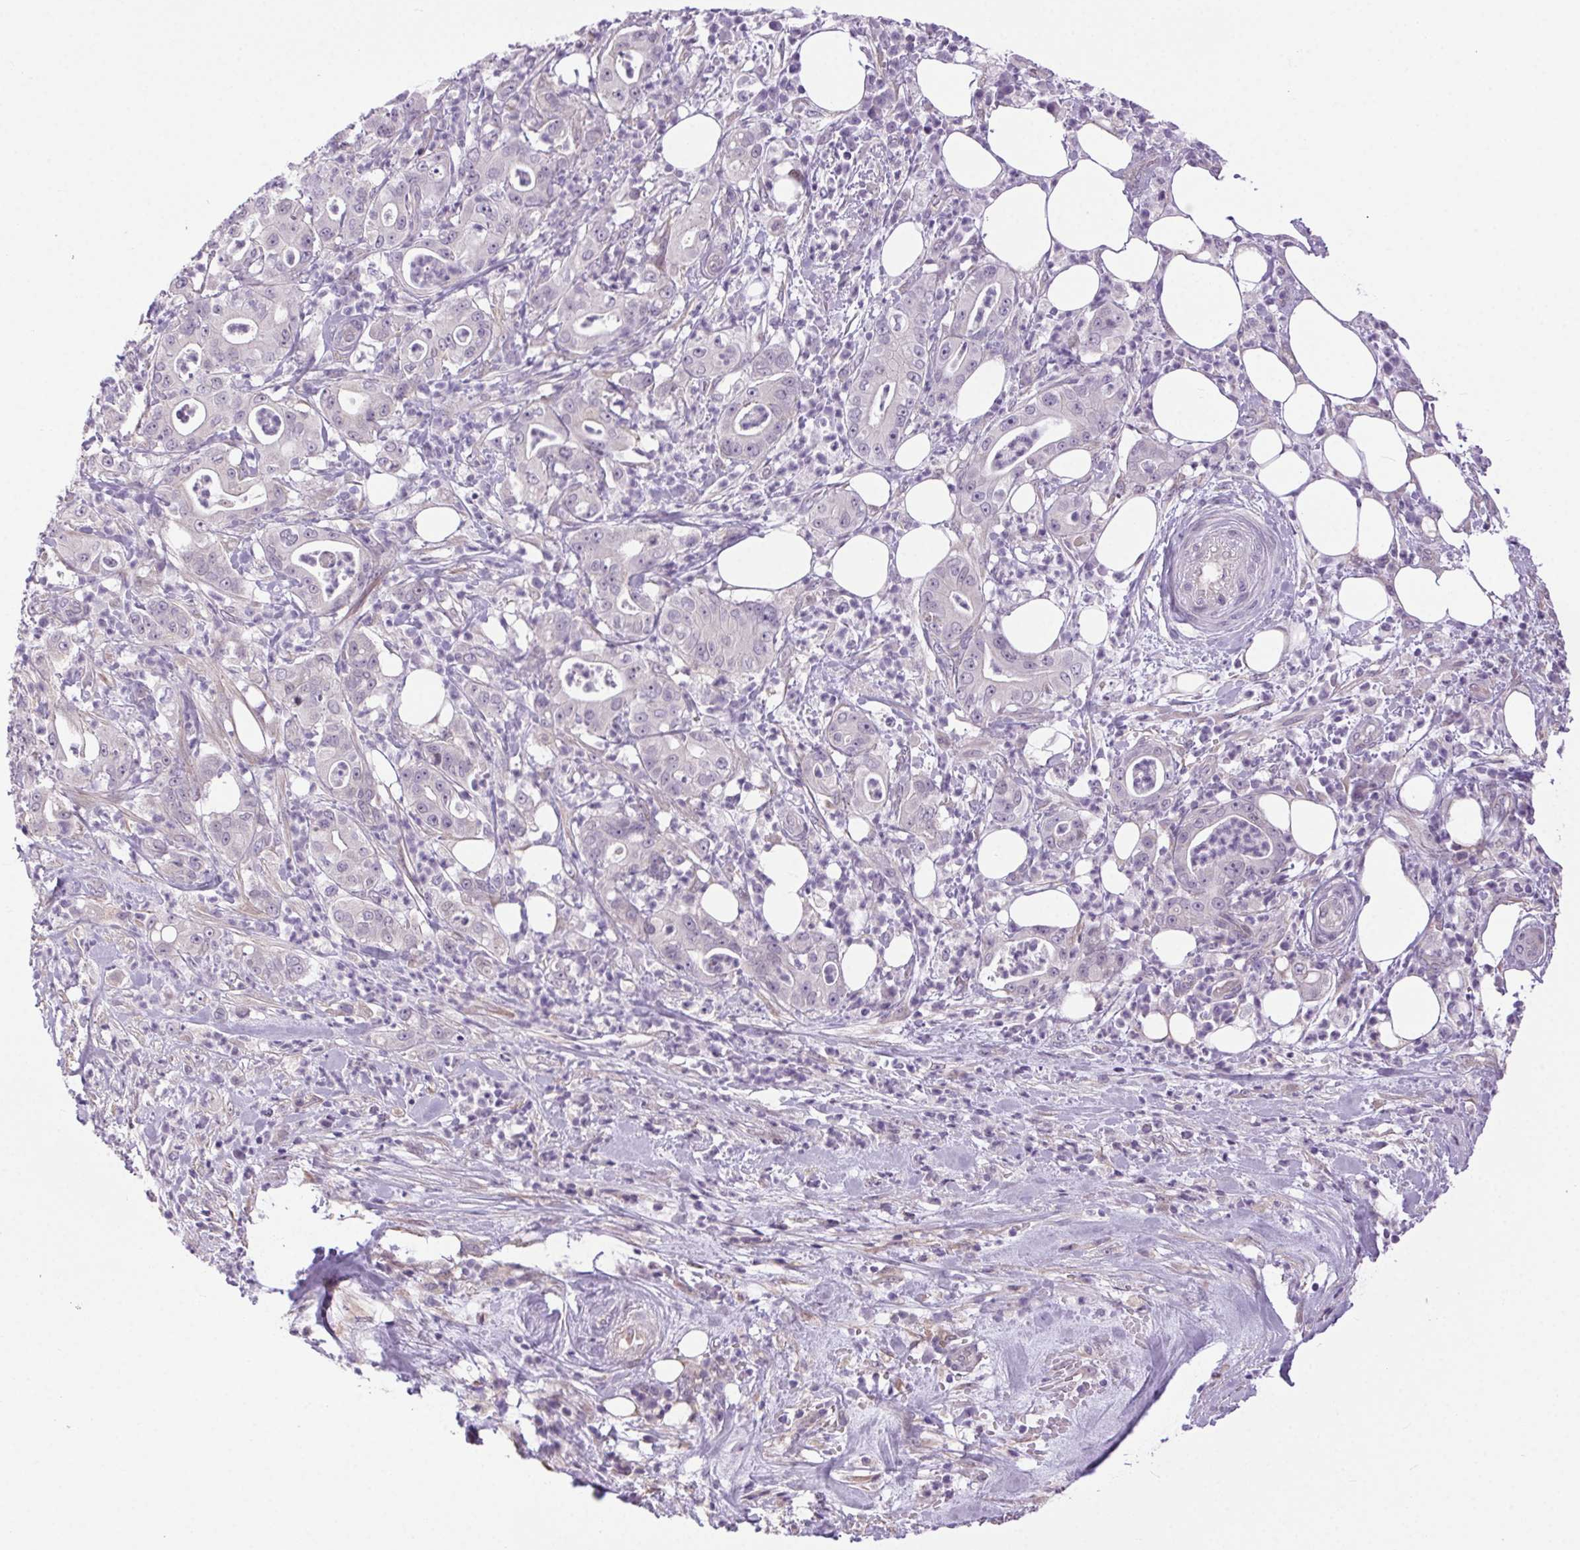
{"staining": {"intensity": "negative", "quantity": "none", "location": "none"}, "tissue": "pancreatic cancer", "cell_type": "Tumor cells", "image_type": "cancer", "snomed": [{"axis": "morphology", "description": "Adenocarcinoma, NOS"}, {"axis": "topography", "description": "Pancreas"}], "caption": "Tumor cells show no significant staining in pancreatic cancer (adenocarcinoma).", "gene": "SYT11", "patient": {"sex": "male", "age": 71}}